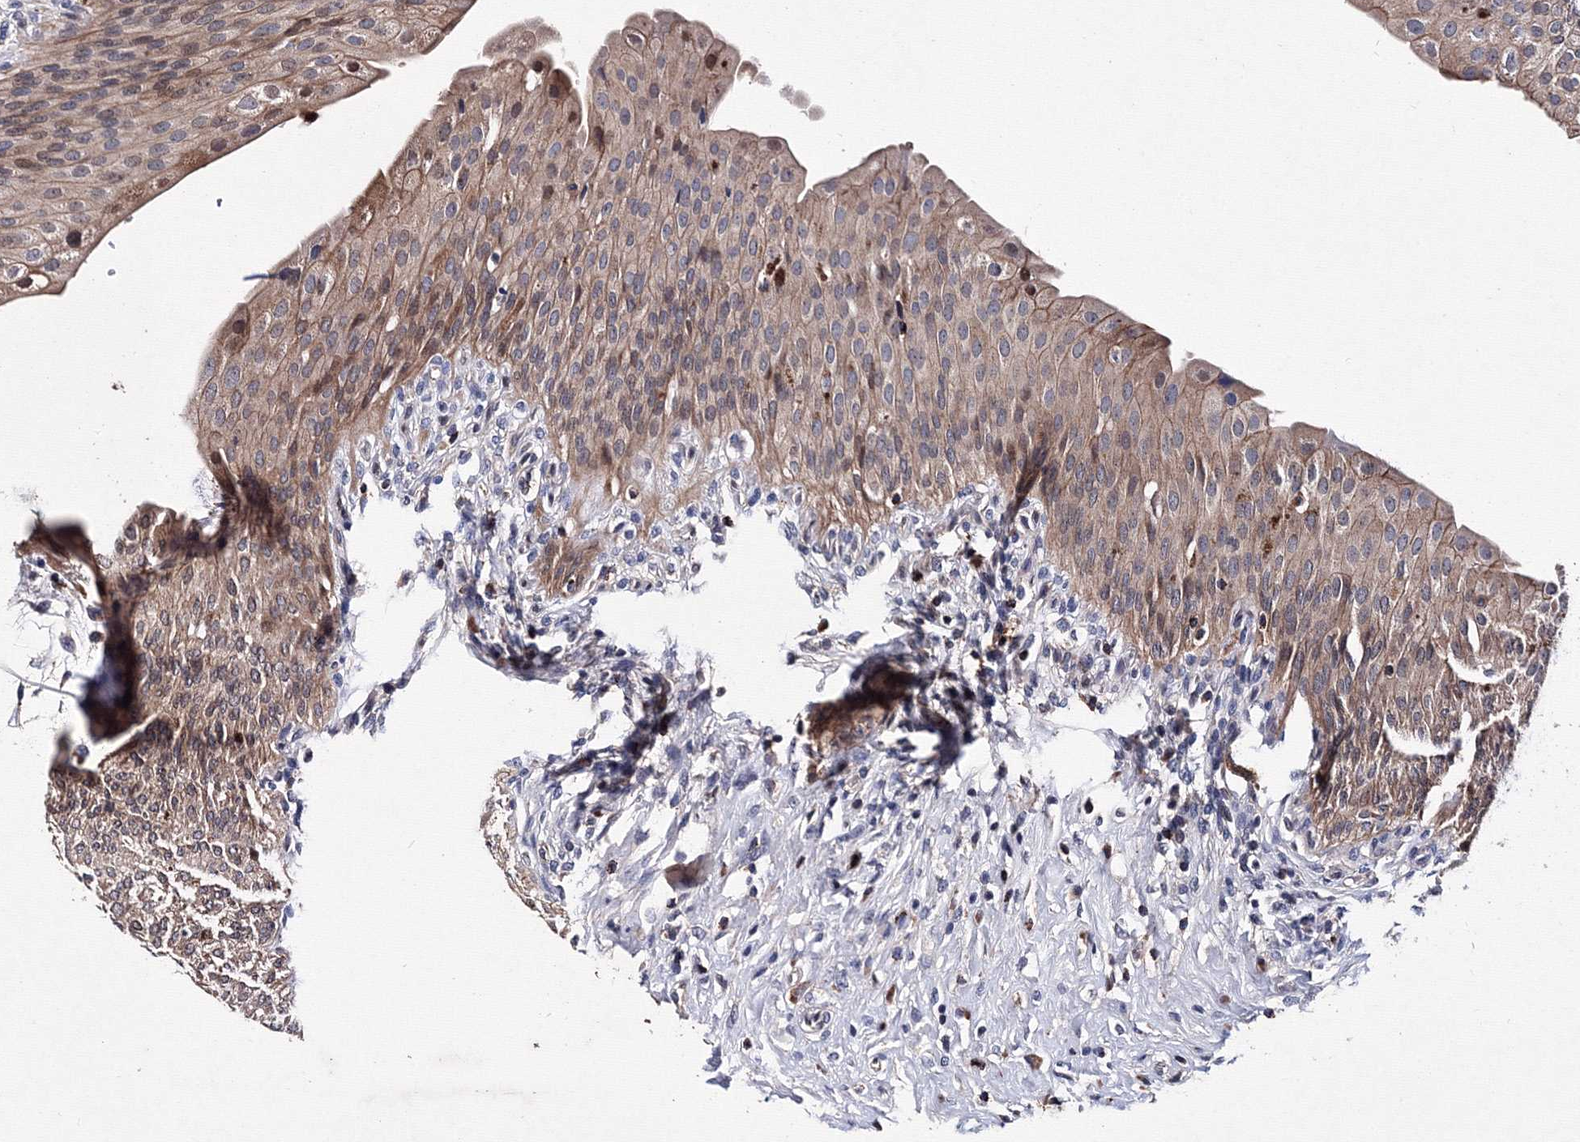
{"staining": {"intensity": "weak", "quantity": ">75%", "location": "cytoplasmic/membranous"}, "tissue": "urinary bladder", "cell_type": "Urothelial cells", "image_type": "normal", "snomed": [{"axis": "morphology", "description": "Normal tissue, NOS"}, {"axis": "morphology", "description": "Urothelial carcinoma, High grade"}, {"axis": "topography", "description": "Urinary bladder"}], "caption": "Urinary bladder was stained to show a protein in brown. There is low levels of weak cytoplasmic/membranous staining in about >75% of urothelial cells. (DAB = brown stain, brightfield microscopy at high magnification).", "gene": "PHYKPL", "patient": {"sex": "male", "age": 46}}